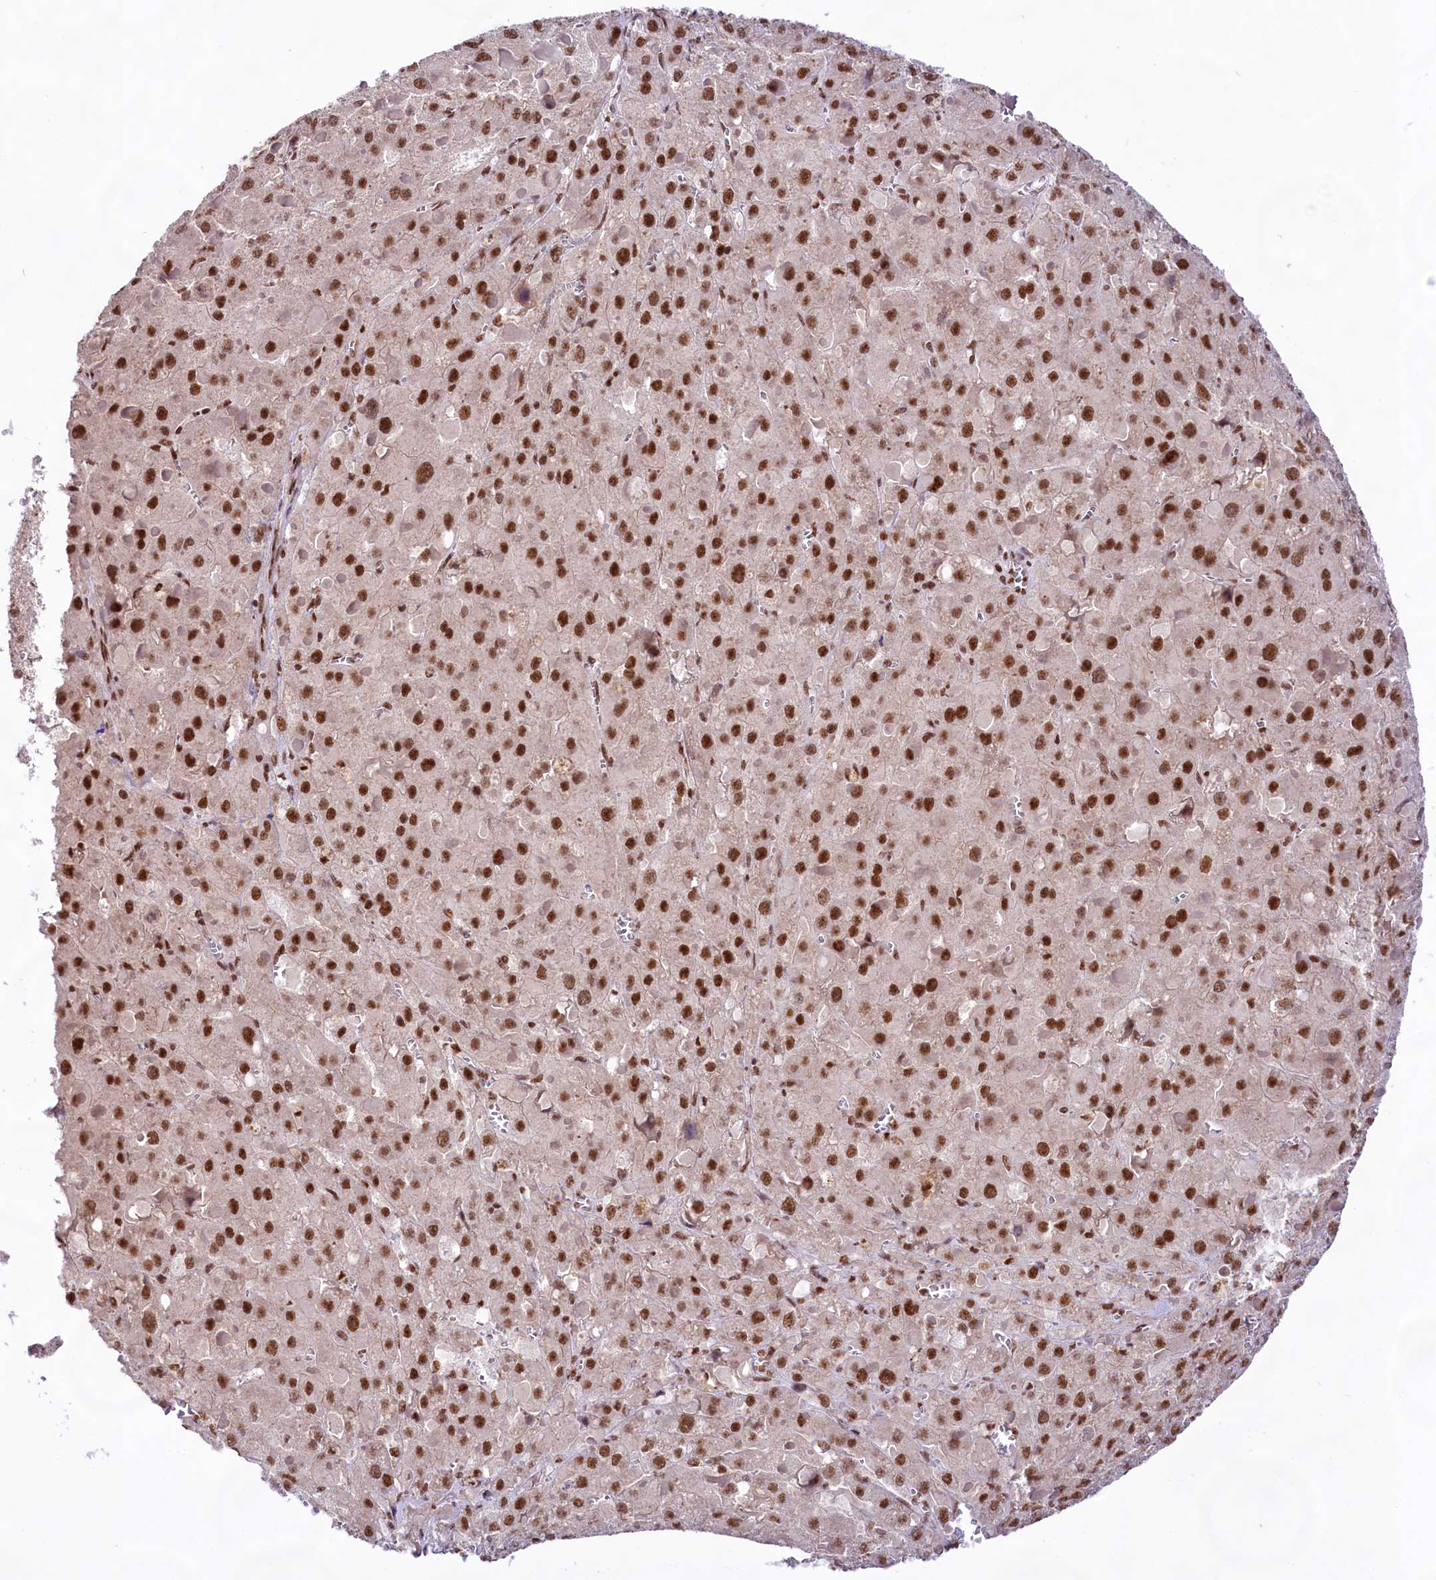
{"staining": {"intensity": "strong", "quantity": ">75%", "location": "nuclear"}, "tissue": "liver cancer", "cell_type": "Tumor cells", "image_type": "cancer", "snomed": [{"axis": "morphology", "description": "Carcinoma, Hepatocellular, NOS"}, {"axis": "topography", "description": "Liver"}], "caption": "This is an image of IHC staining of liver hepatocellular carcinoma, which shows strong positivity in the nuclear of tumor cells.", "gene": "HIRA", "patient": {"sex": "female", "age": 73}}